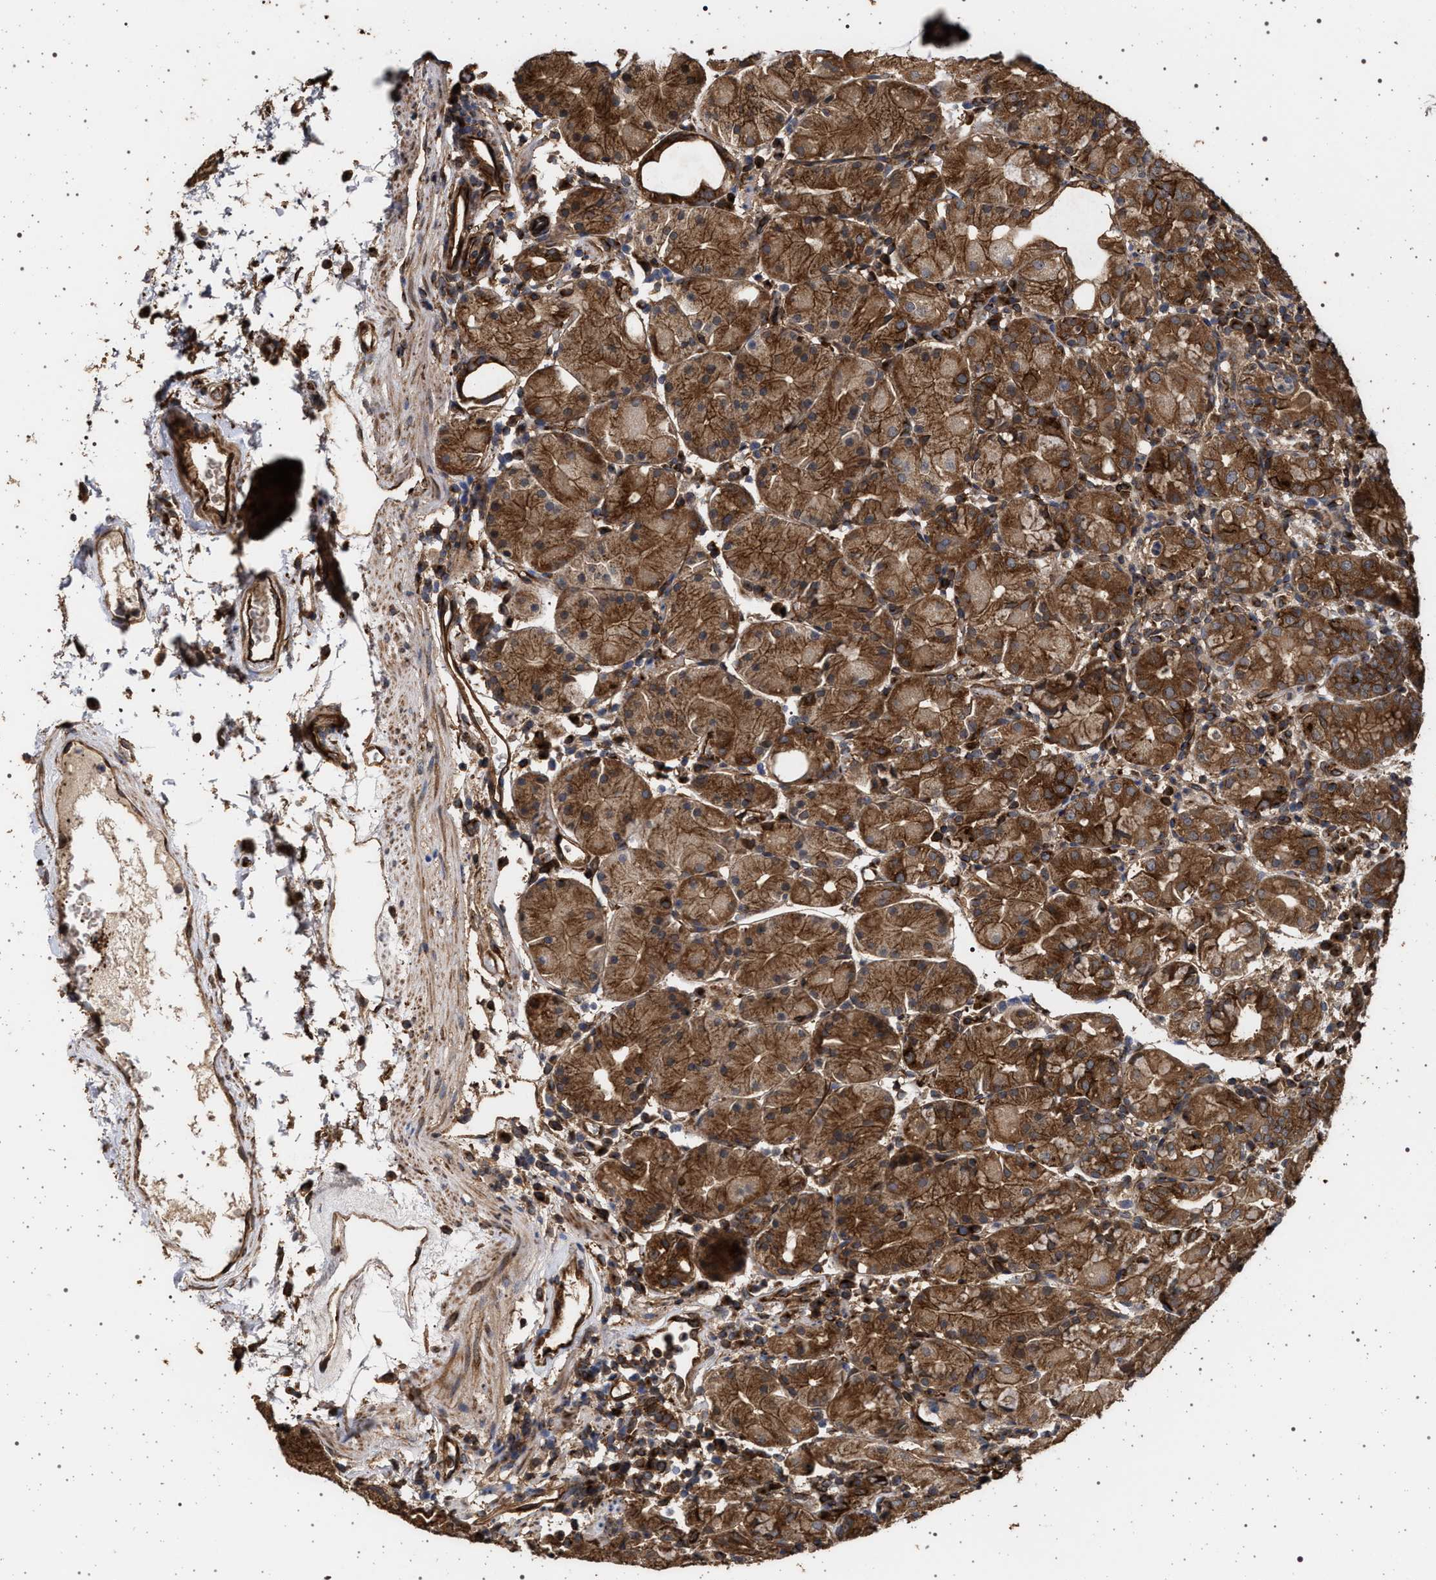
{"staining": {"intensity": "strong", "quantity": ">75%", "location": "cytoplasmic/membranous"}, "tissue": "stomach", "cell_type": "Glandular cells", "image_type": "normal", "snomed": [{"axis": "morphology", "description": "Normal tissue, NOS"}, {"axis": "topography", "description": "Stomach"}, {"axis": "topography", "description": "Stomach, lower"}], "caption": "Stomach stained with IHC displays strong cytoplasmic/membranous expression in approximately >75% of glandular cells. Using DAB (3,3'-diaminobenzidine) (brown) and hematoxylin (blue) stains, captured at high magnification using brightfield microscopy.", "gene": "IFT20", "patient": {"sex": "female", "age": 75}}